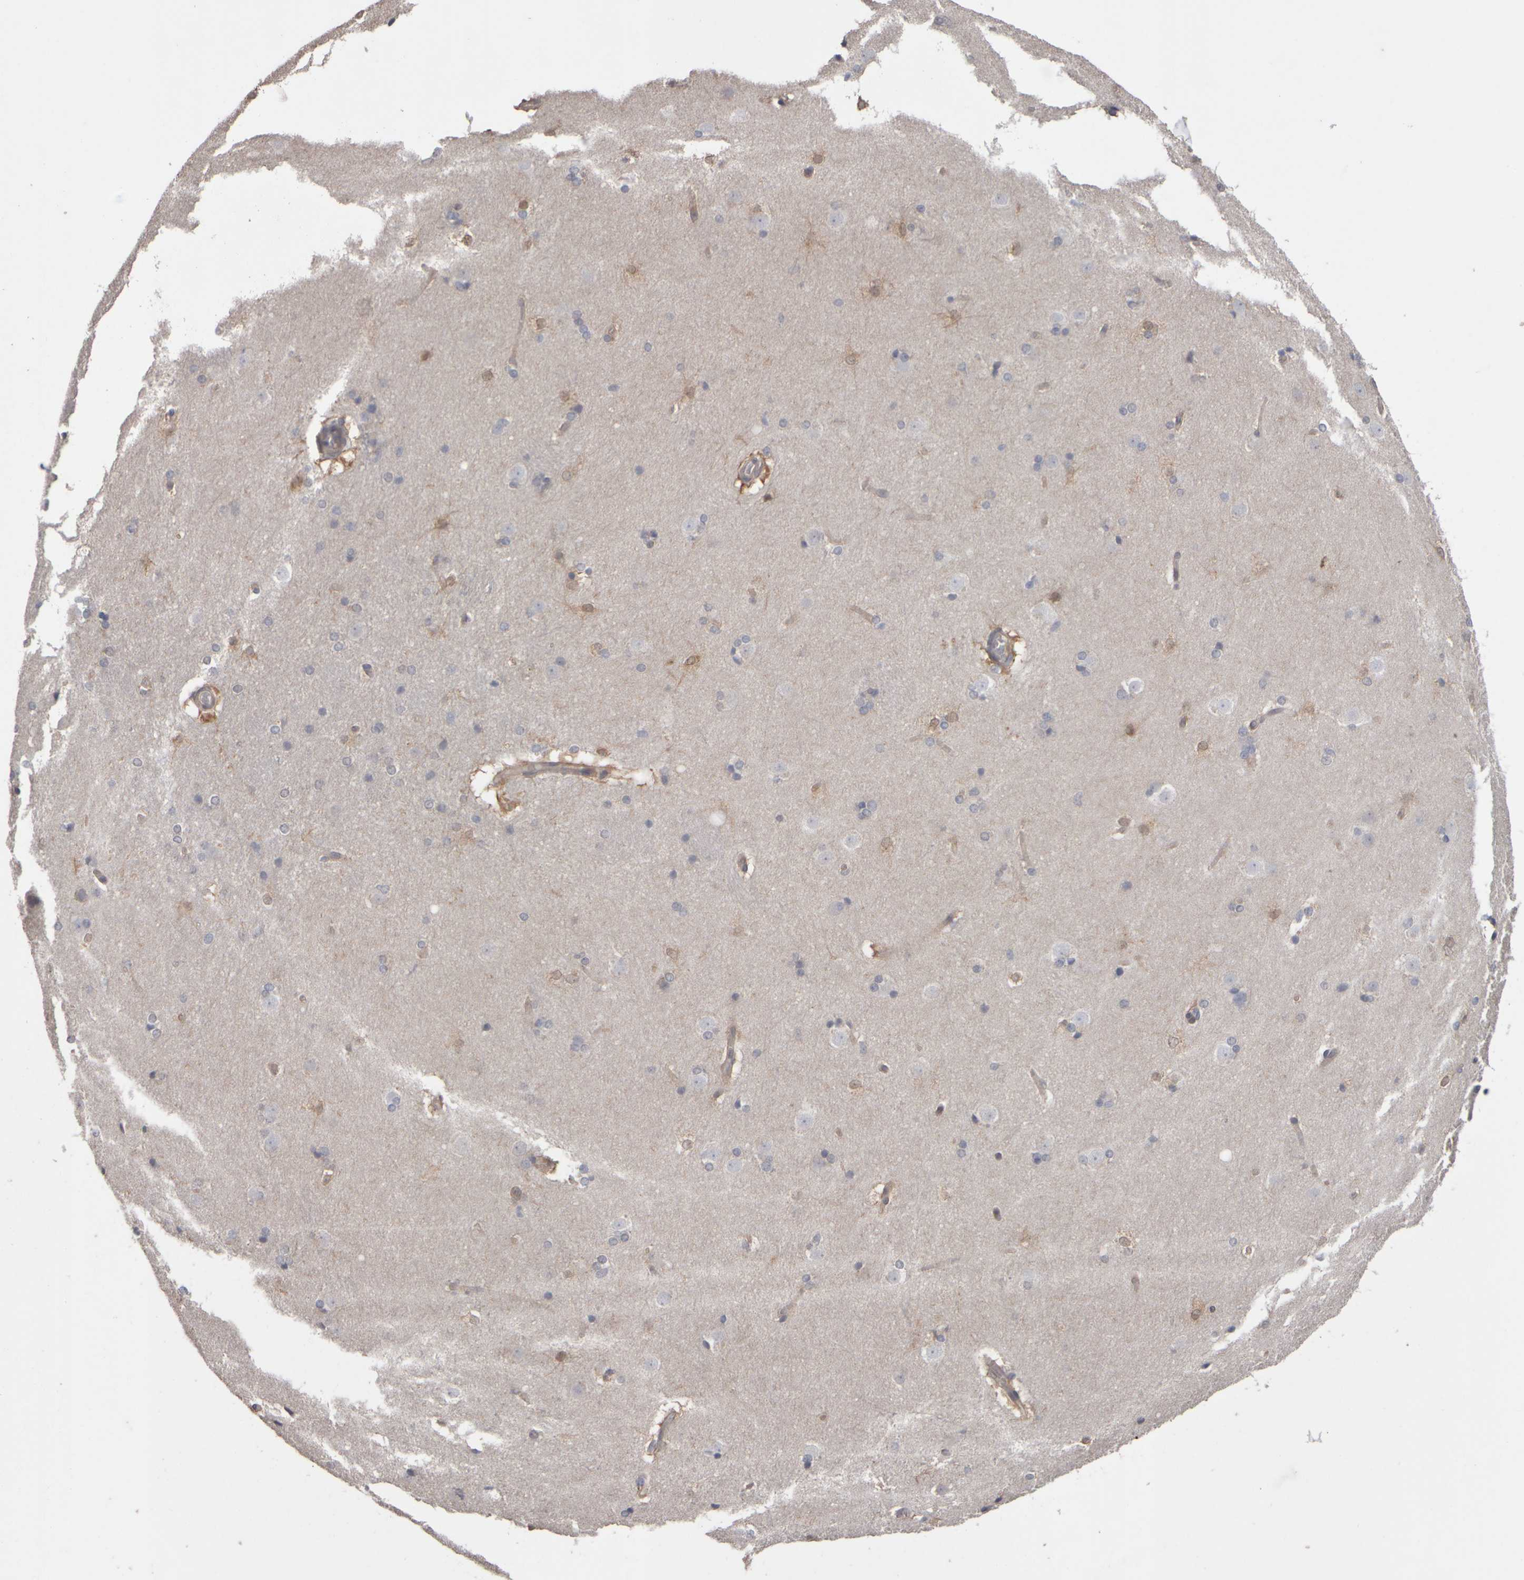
{"staining": {"intensity": "weak", "quantity": "25%-75%", "location": "cytoplasmic/membranous,nuclear"}, "tissue": "caudate", "cell_type": "Glial cells", "image_type": "normal", "snomed": [{"axis": "morphology", "description": "Normal tissue, NOS"}, {"axis": "topography", "description": "Lateral ventricle wall"}], "caption": "Weak cytoplasmic/membranous,nuclear positivity is identified in approximately 25%-75% of glial cells in normal caudate.", "gene": "EPHX2", "patient": {"sex": "female", "age": 19}}